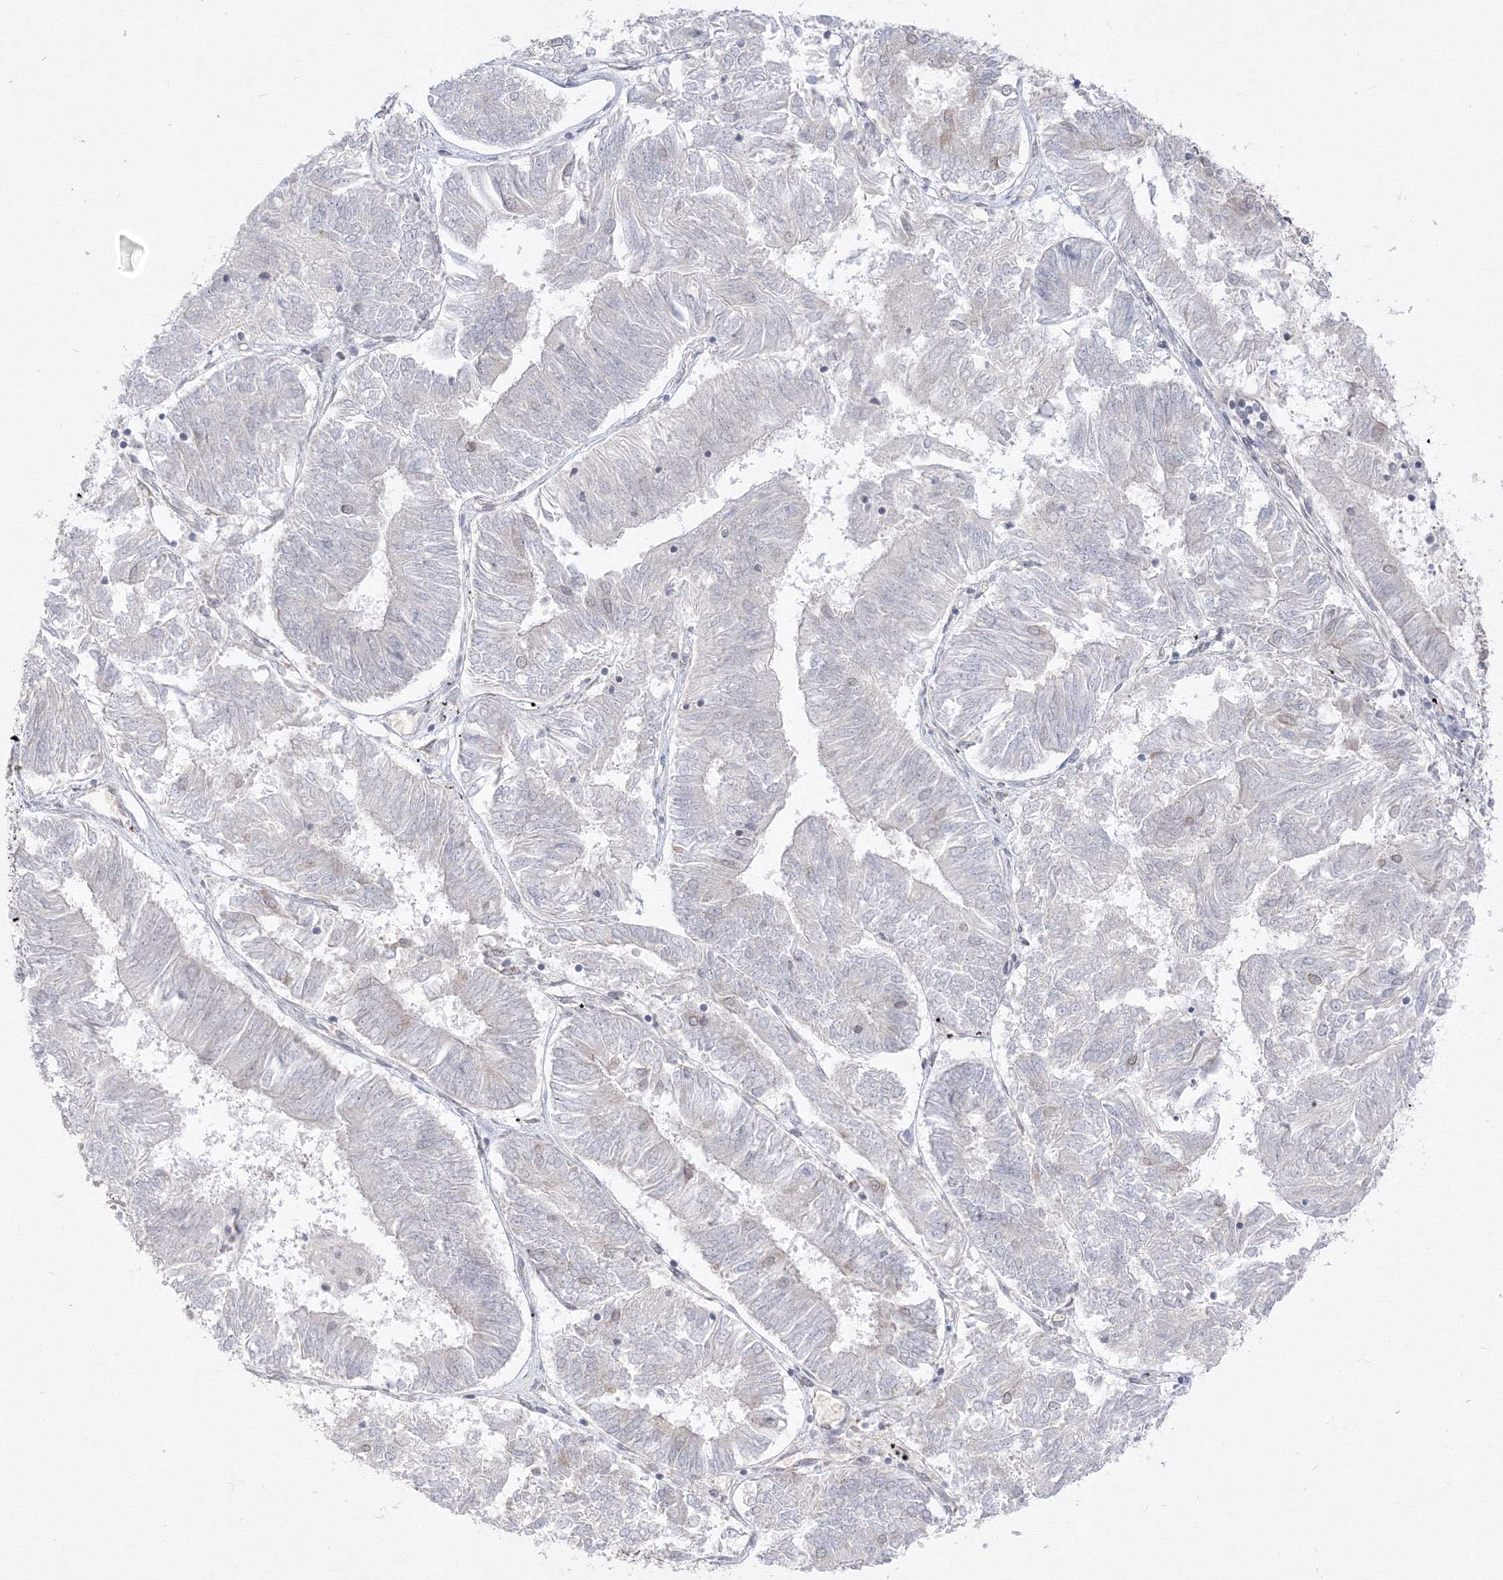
{"staining": {"intensity": "negative", "quantity": "none", "location": "none"}, "tissue": "endometrial cancer", "cell_type": "Tumor cells", "image_type": "cancer", "snomed": [{"axis": "morphology", "description": "Adenocarcinoma, NOS"}, {"axis": "topography", "description": "Endometrium"}], "caption": "A micrograph of adenocarcinoma (endometrial) stained for a protein shows no brown staining in tumor cells. Brightfield microscopy of immunohistochemistry stained with DAB (brown) and hematoxylin (blue), captured at high magnification.", "gene": "DNAJB2", "patient": {"sex": "female", "age": 58}}